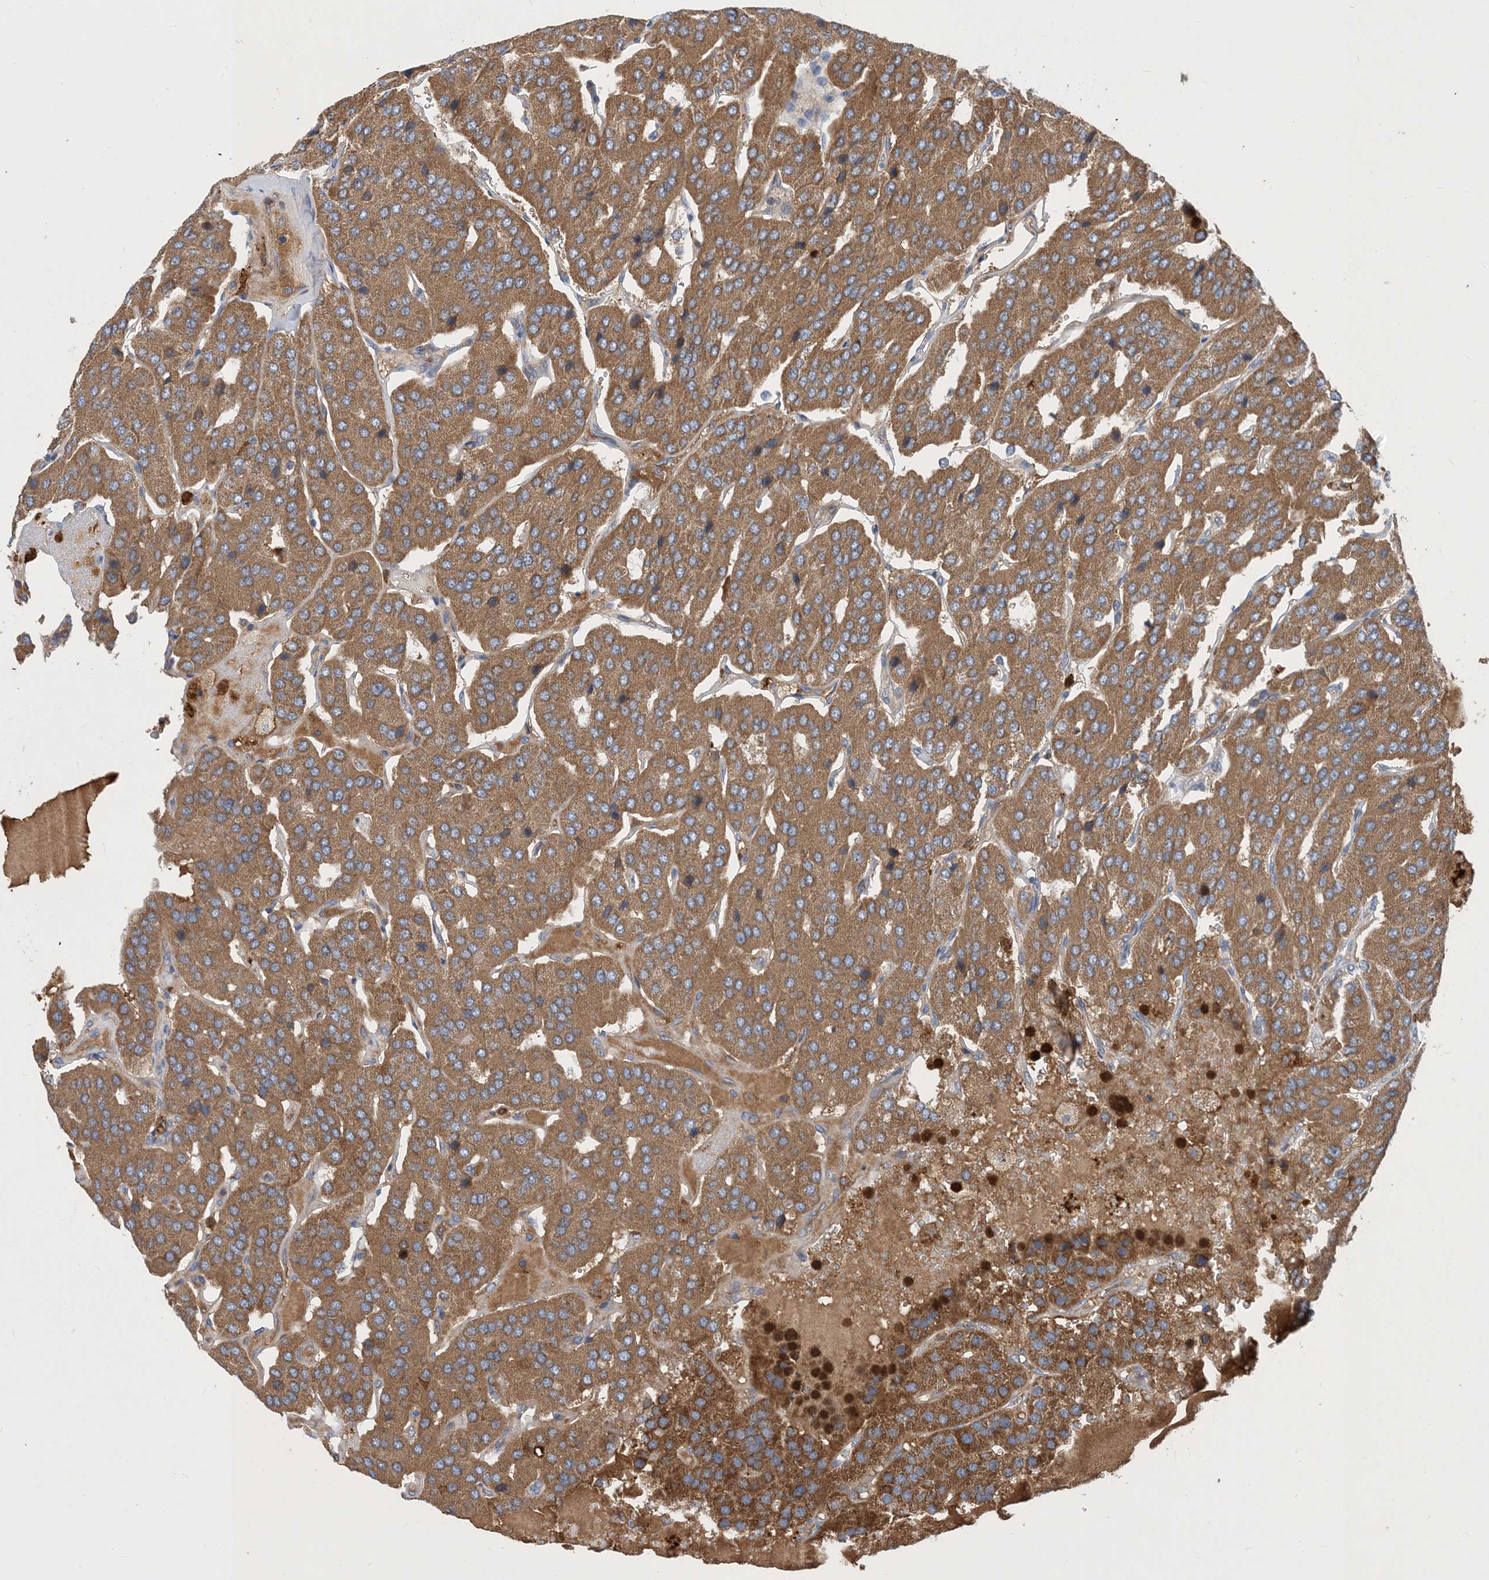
{"staining": {"intensity": "moderate", "quantity": ">75%", "location": "cytoplasmic/membranous"}, "tissue": "parathyroid gland", "cell_type": "Glandular cells", "image_type": "normal", "snomed": [{"axis": "morphology", "description": "Normal tissue, NOS"}, {"axis": "morphology", "description": "Adenoma, NOS"}, {"axis": "topography", "description": "Parathyroid gland"}], "caption": "Glandular cells exhibit medium levels of moderate cytoplasmic/membranous expression in about >75% of cells in unremarkable human parathyroid gland.", "gene": "STK19", "patient": {"sex": "female", "age": 86}}